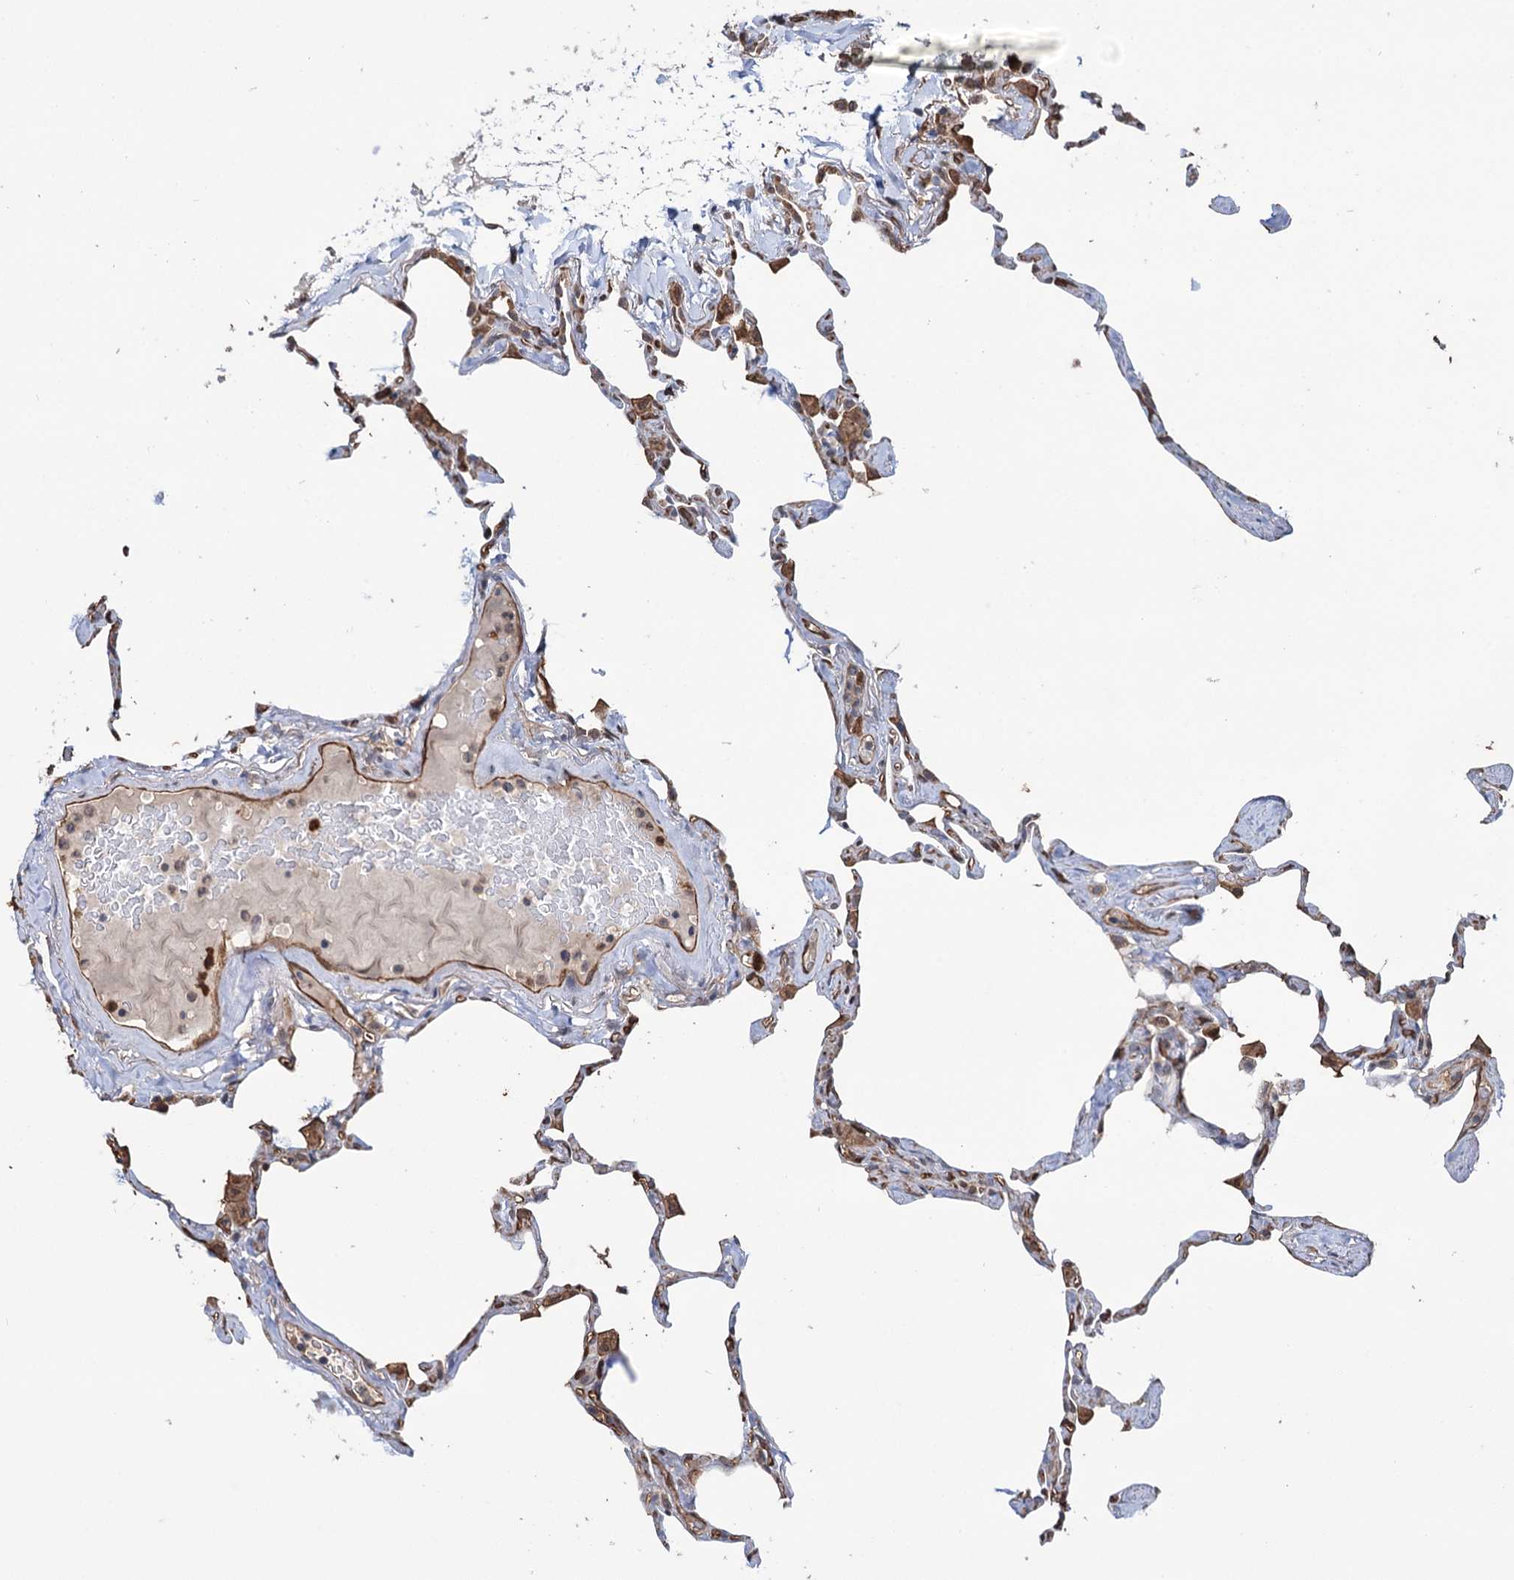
{"staining": {"intensity": "weak", "quantity": "25%-75%", "location": "cytoplasmic/membranous"}, "tissue": "lung", "cell_type": "Alveolar cells", "image_type": "normal", "snomed": [{"axis": "morphology", "description": "Normal tissue, NOS"}, {"axis": "topography", "description": "Lung"}], "caption": "Protein expression analysis of normal lung reveals weak cytoplasmic/membranous positivity in about 25%-75% of alveolar cells.", "gene": "NCAPD2", "patient": {"sex": "male", "age": 65}}